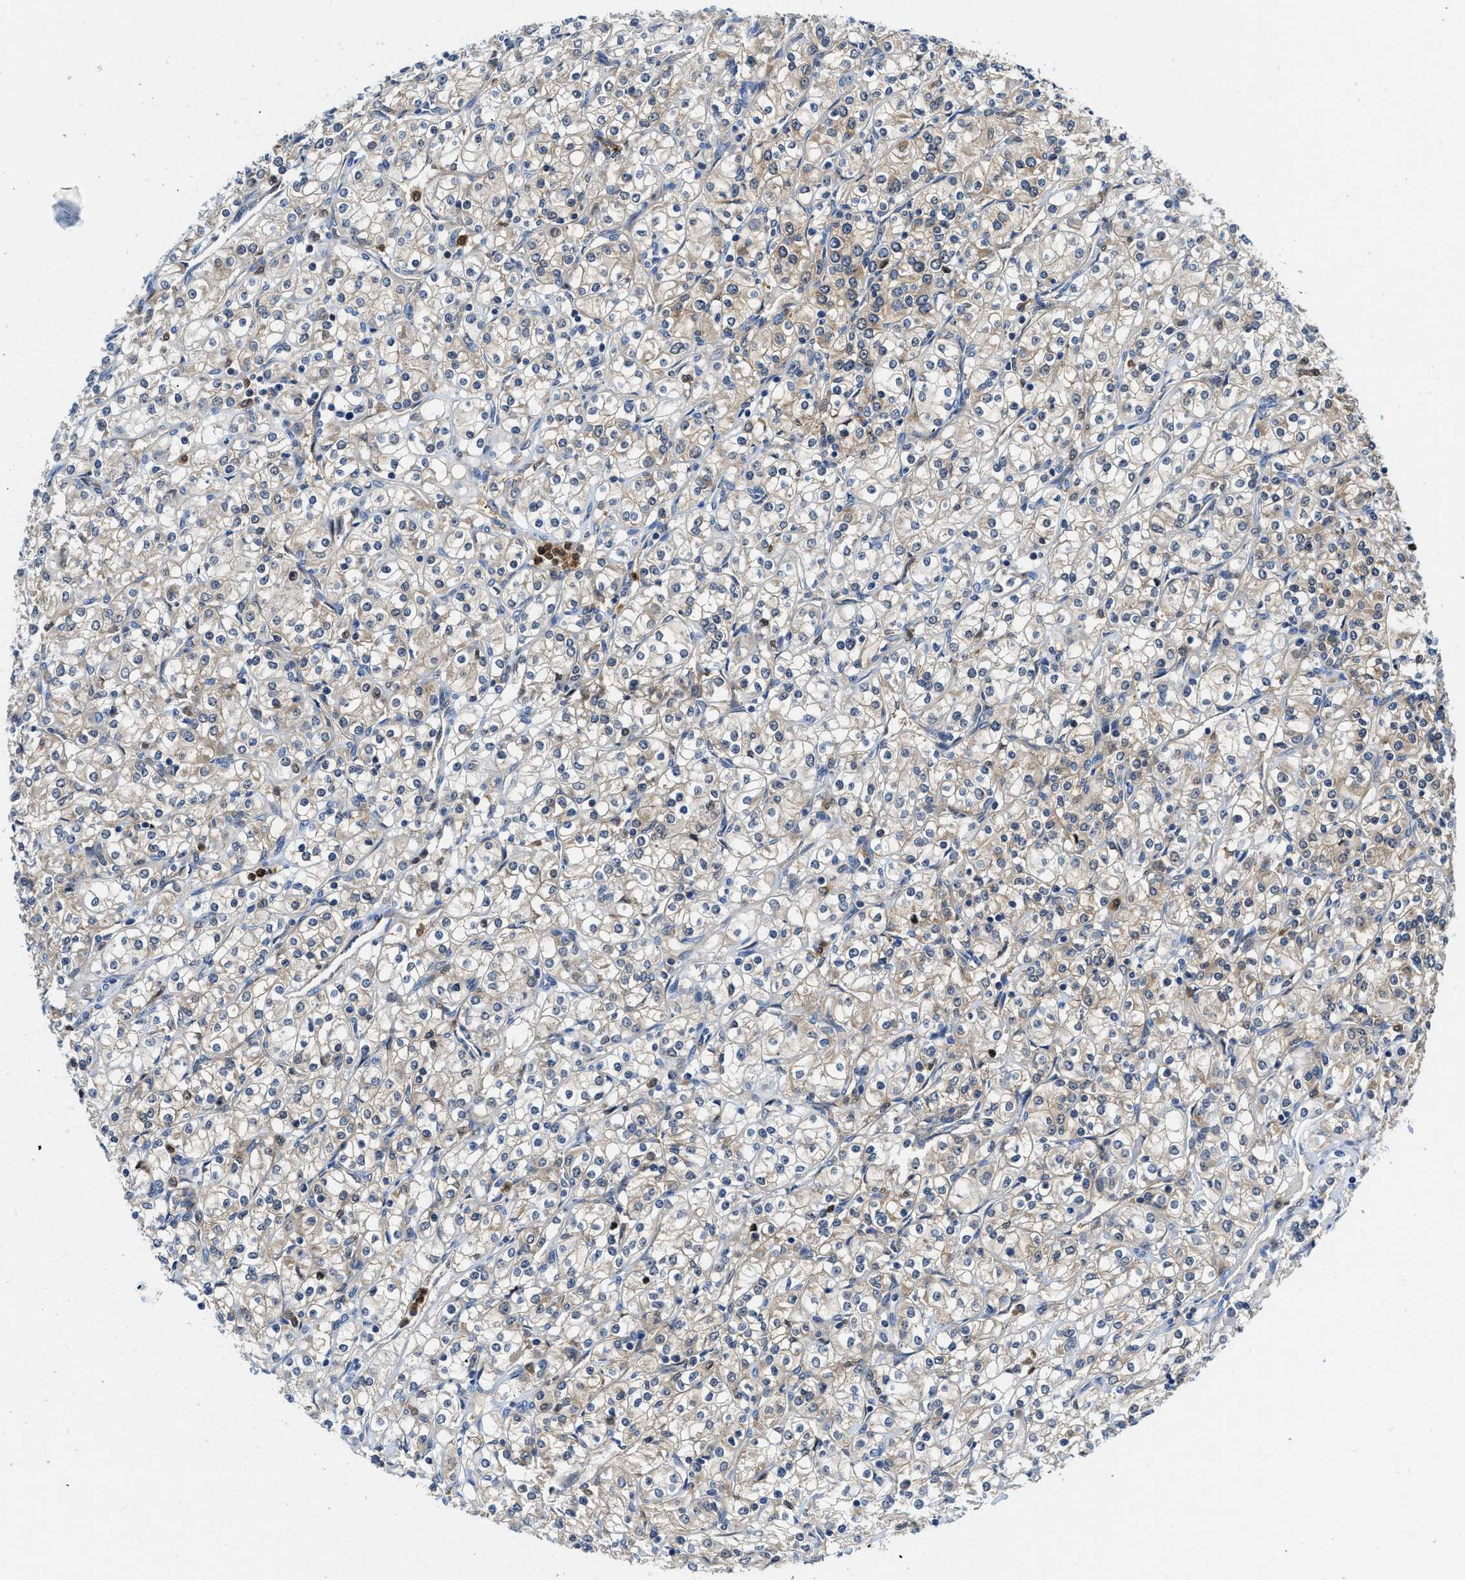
{"staining": {"intensity": "weak", "quantity": ">75%", "location": "cytoplasmic/membranous"}, "tissue": "renal cancer", "cell_type": "Tumor cells", "image_type": "cancer", "snomed": [{"axis": "morphology", "description": "Adenocarcinoma, NOS"}, {"axis": "topography", "description": "Kidney"}], "caption": "An immunohistochemistry (IHC) image of tumor tissue is shown. Protein staining in brown highlights weak cytoplasmic/membranous positivity in renal cancer (adenocarcinoma) within tumor cells.", "gene": "LTA4H", "patient": {"sex": "male", "age": 77}}